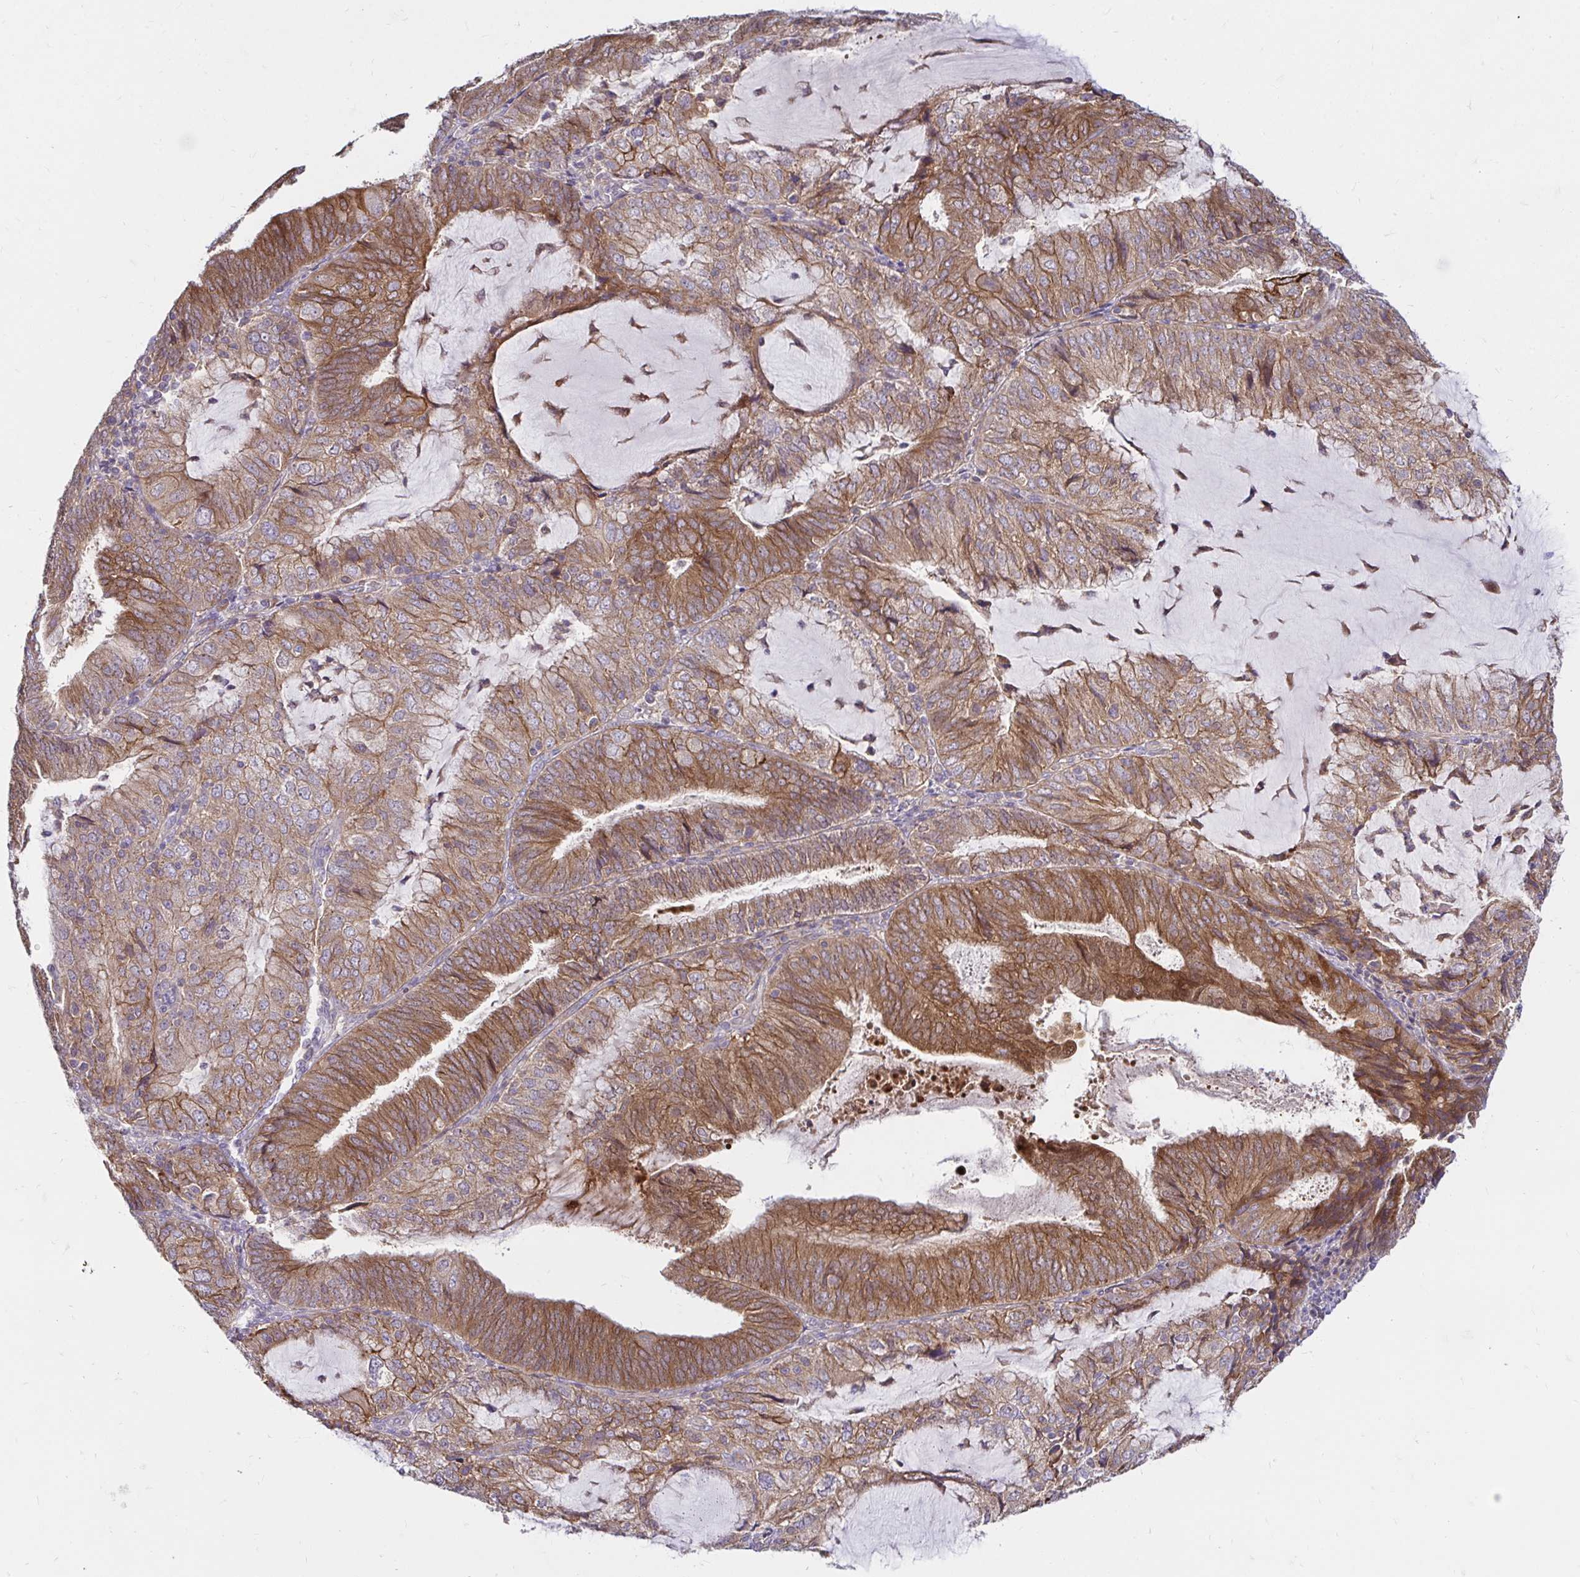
{"staining": {"intensity": "moderate", "quantity": ">75%", "location": "cytoplasmic/membranous"}, "tissue": "endometrial cancer", "cell_type": "Tumor cells", "image_type": "cancer", "snomed": [{"axis": "morphology", "description": "Adenocarcinoma, NOS"}, {"axis": "topography", "description": "Endometrium"}], "caption": "Immunohistochemical staining of adenocarcinoma (endometrial) exhibits medium levels of moderate cytoplasmic/membranous protein positivity in about >75% of tumor cells. Immunohistochemistry stains the protein of interest in brown and the nuclei are stained blue.", "gene": "ITGA2", "patient": {"sex": "female", "age": 81}}